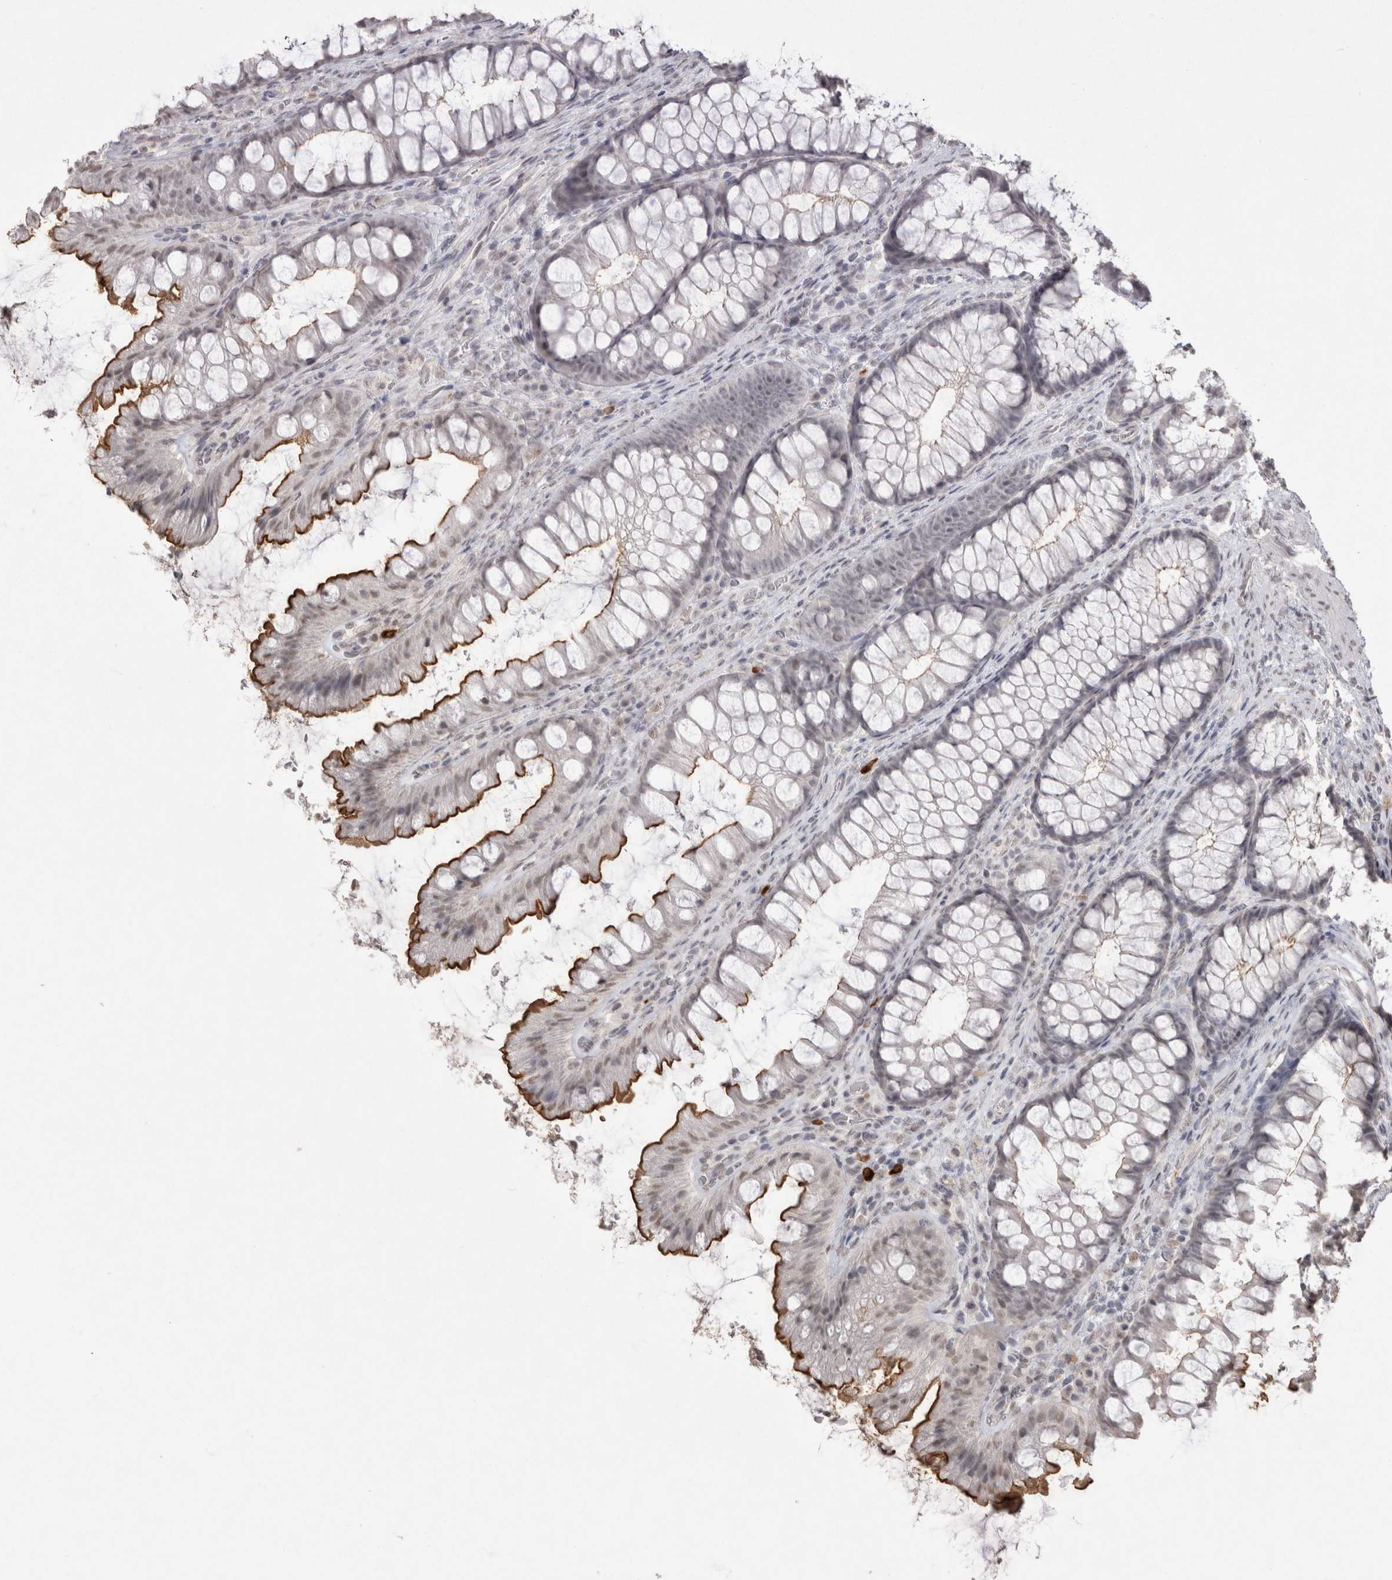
{"staining": {"intensity": "negative", "quantity": "none", "location": "none"}, "tissue": "colon", "cell_type": "Endothelial cells", "image_type": "normal", "snomed": [{"axis": "morphology", "description": "Normal tissue, NOS"}, {"axis": "topography", "description": "Colon"}], "caption": "High power microscopy image of an IHC image of unremarkable colon, revealing no significant positivity in endothelial cells. (IHC, brightfield microscopy, high magnification).", "gene": "DDX4", "patient": {"sex": "female", "age": 62}}